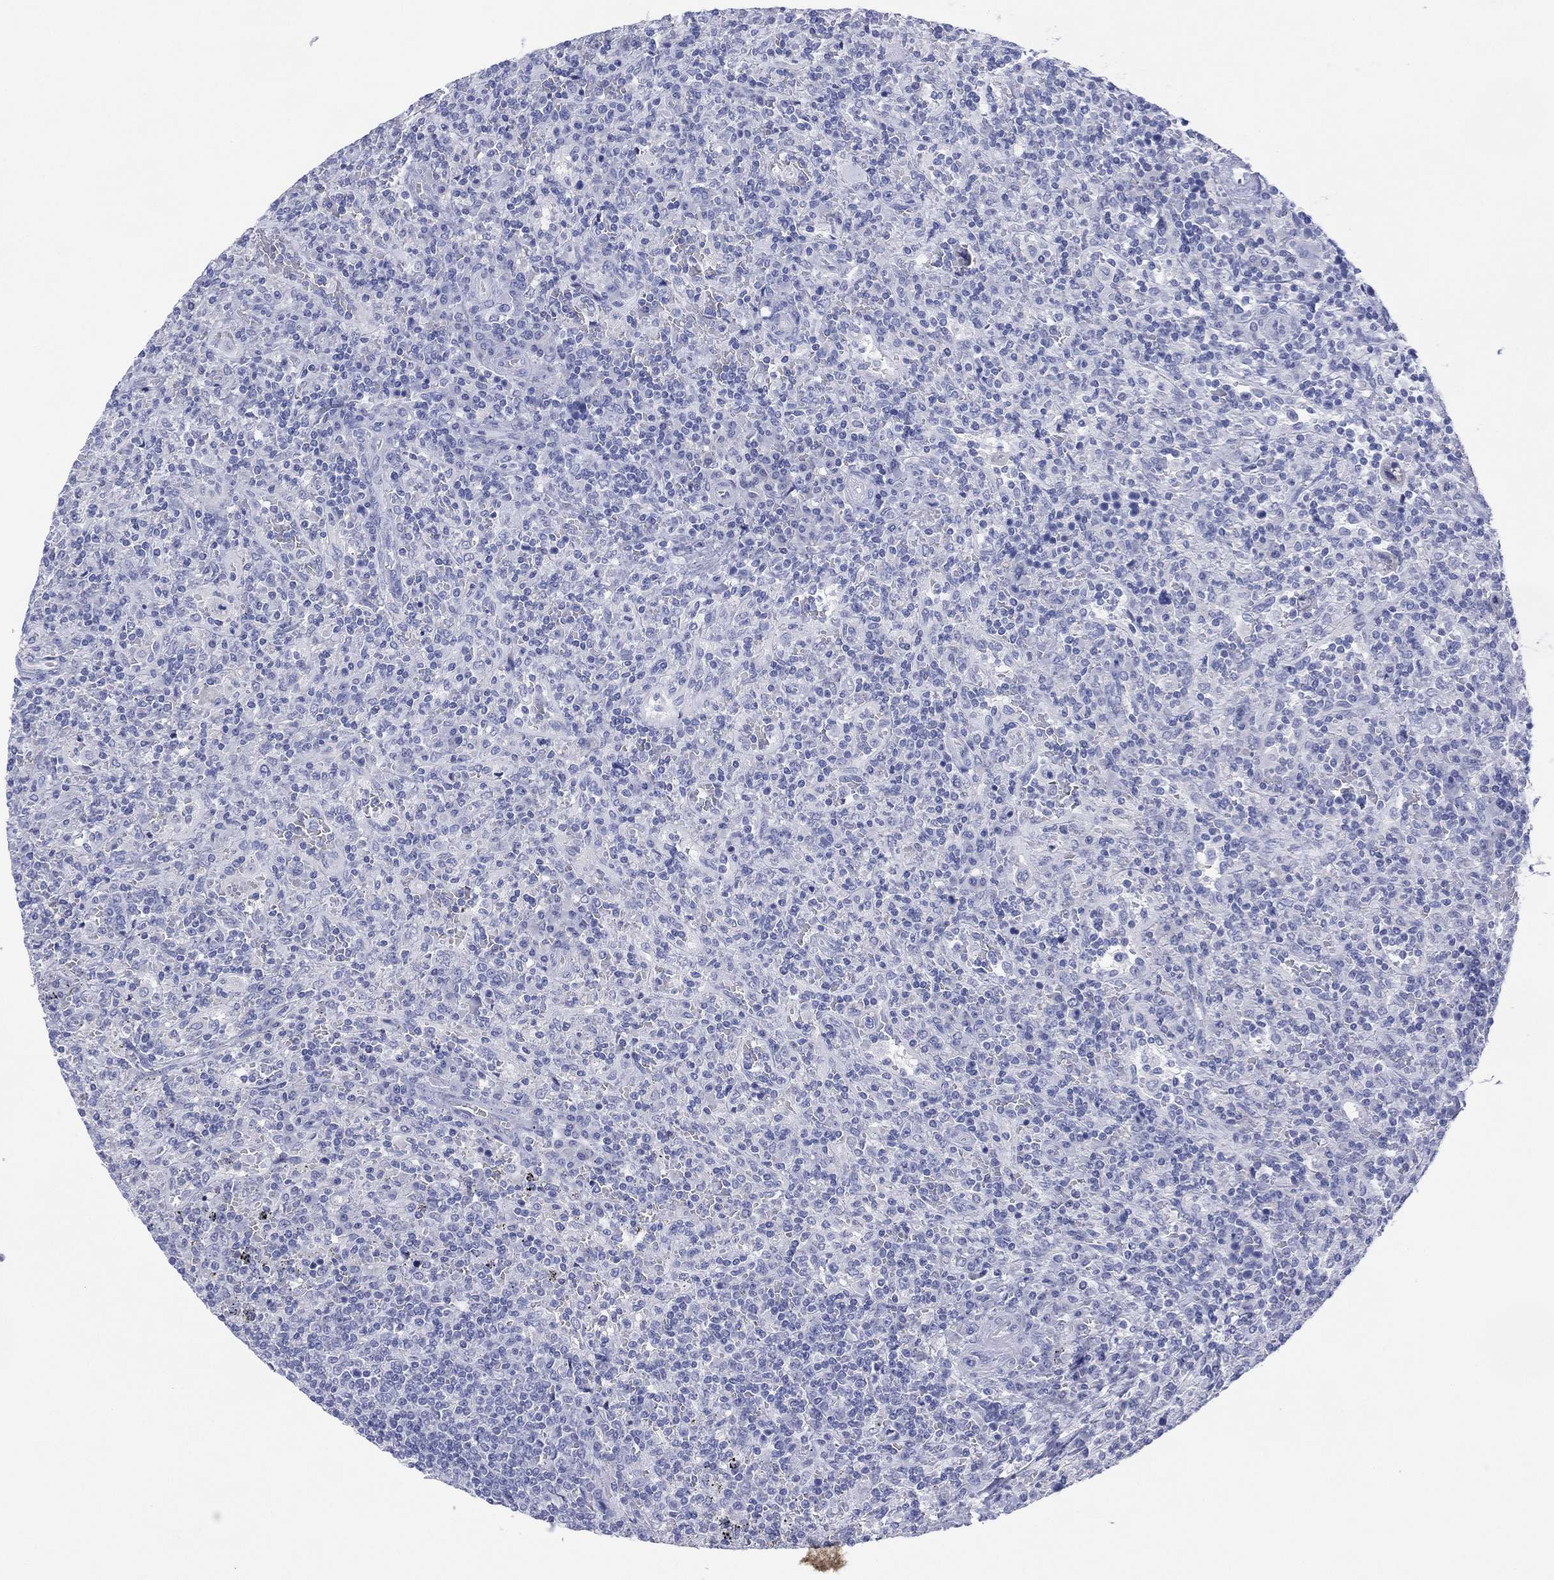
{"staining": {"intensity": "negative", "quantity": "none", "location": "none"}, "tissue": "lymphoma", "cell_type": "Tumor cells", "image_type": "cancer", "snomed": [{"axis": "morphology", "description": "Malignant lymphoma, non-Hodgkin's type, Low grade"}, {"axis": "topography", "description": "Spleen"}], "caption": "Immunohistochemical staining of human malignant lymphoma, non-Hodgkin's type (low-grade) reveals no significant staining in tumor cells.", "gene": "DSG1", "patient": {"sex": "male", "age": 62}}